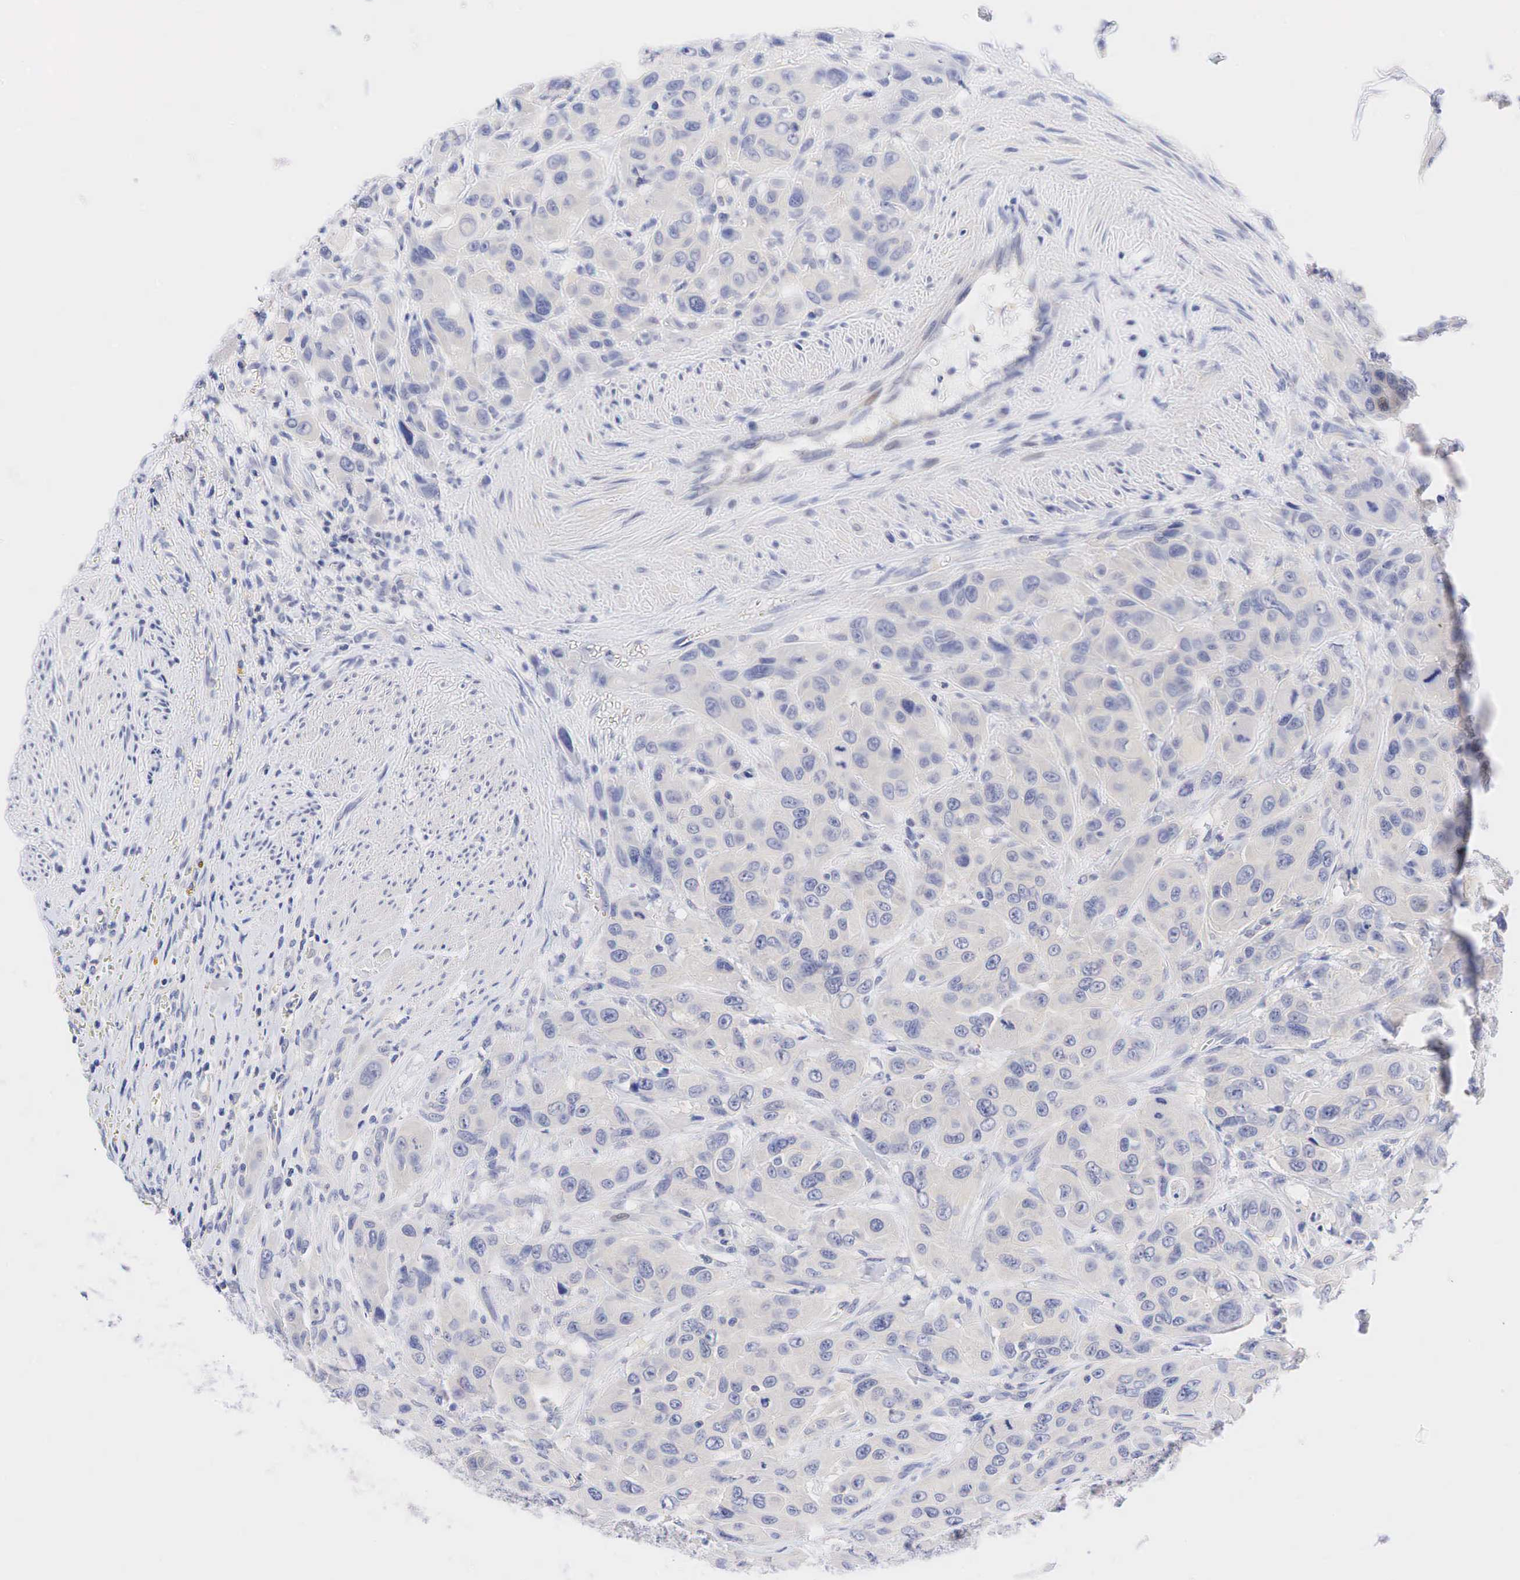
{"staining": {"intensity": "weak", "quantity": "25%-75%", "location": "cytoplasmic/membranous"}, "tissue": "urothelial cancer", "cell_type": "Tumor cells", "image_type": "cancer", "snomed": [{"axis": "morphology", "description": "Urothelial carcinoma, High grade"}, {"axis": "topography", "description": "Urinary bladder"}], "caption": "Brown immunohistochemical staining in human urothelial carcinoma (high-grade) reveals weak cytoplasmic/membranous expression in about 25%-75% of tumor cells. (IHC, brightfield microscopy, high magnification).", "gene": "AR", "patient": {"sex": "male", "age": 73}}